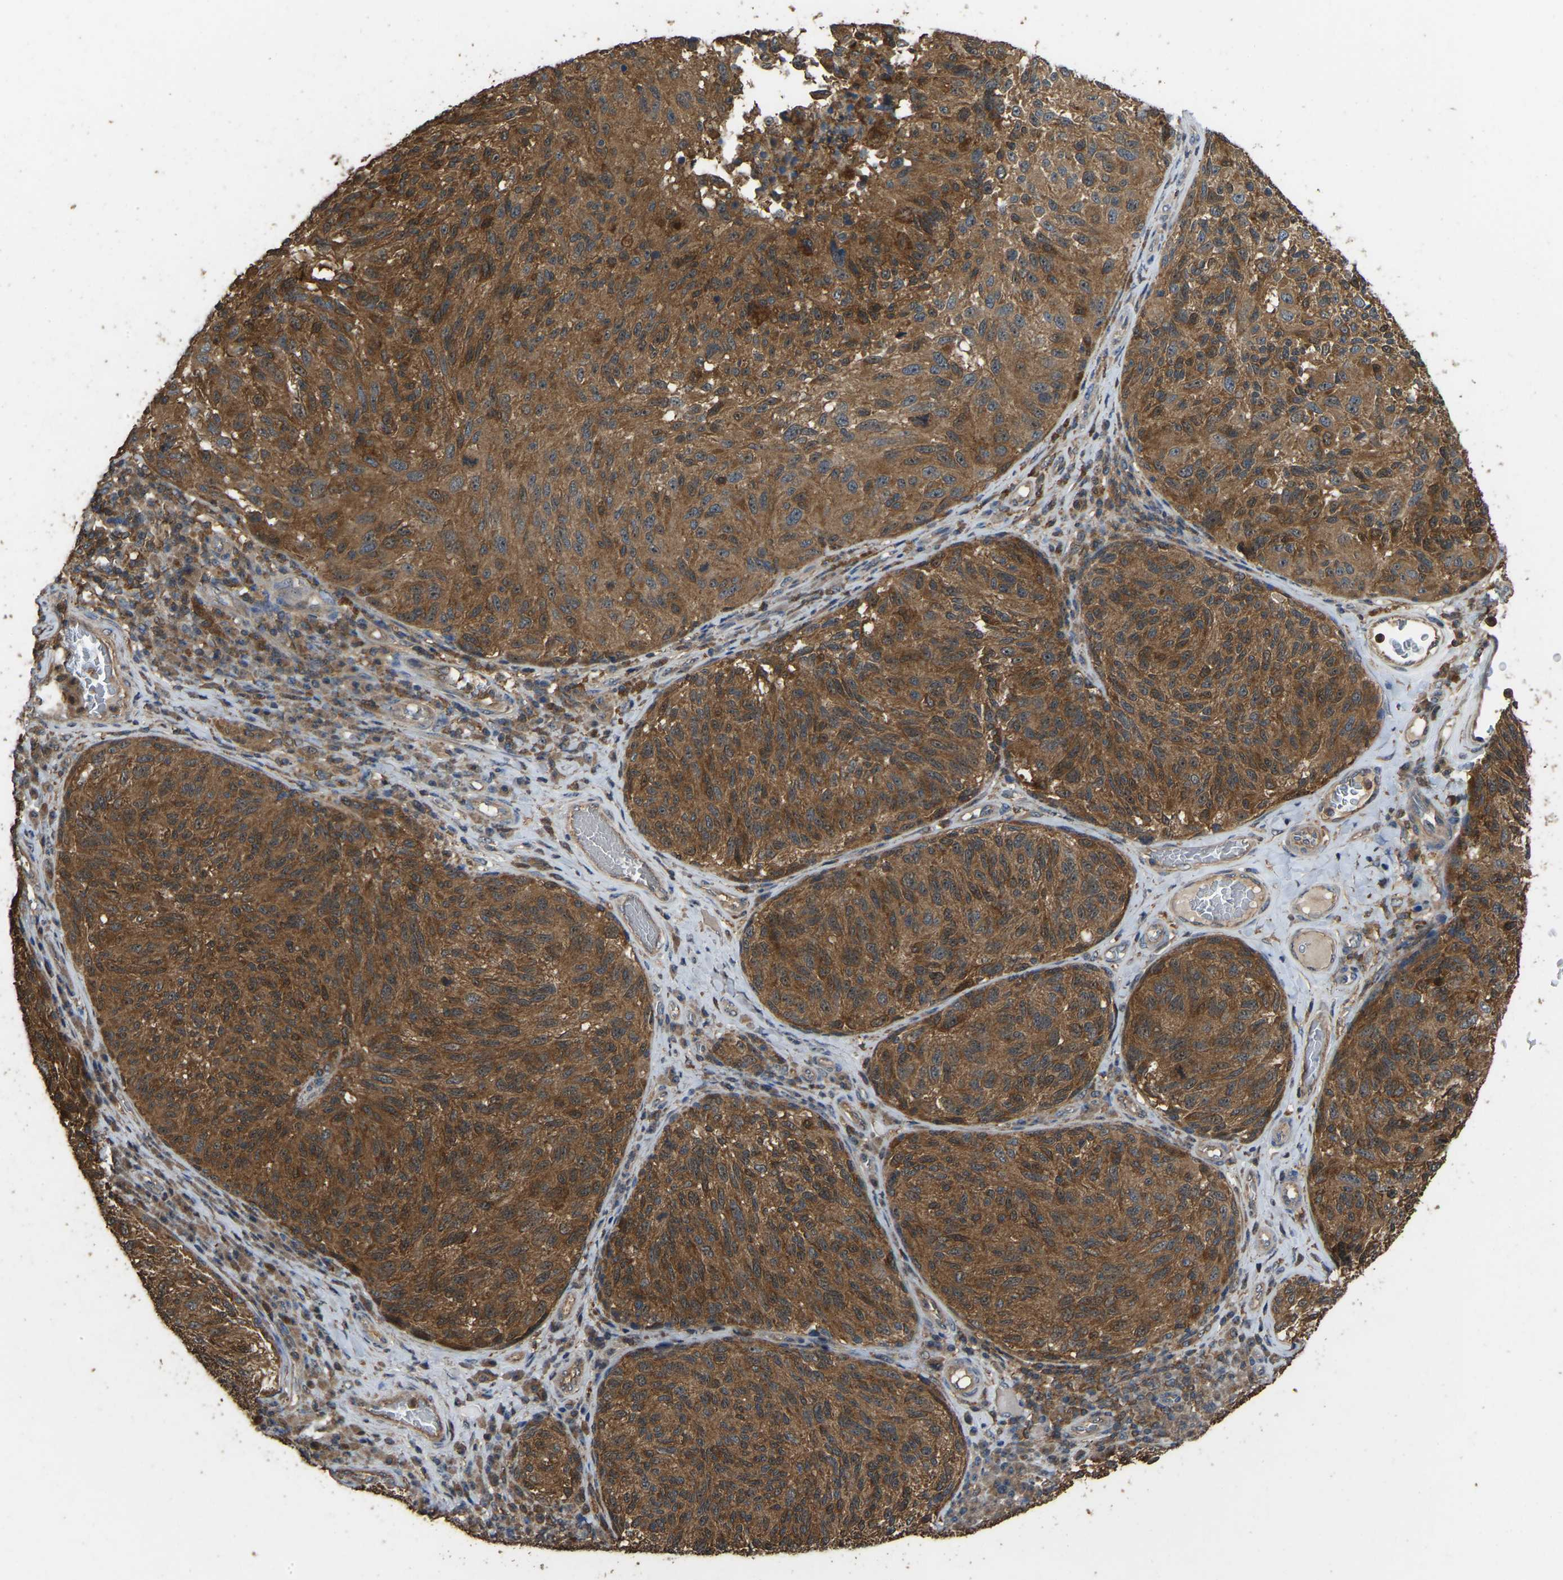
{"staining": {"intensity": "moderate", "quantity": ">75%", "location": "cytoplasmic/membranous"}, "tissue": "melanoma", "cell_type": "Tumor cells", "image_type": "cancer", "snomed": [{"axis": "morphology", "description": "Malignant melanoma, NOS"}, {"axis": "topography", "description": "Skin"}], "caption": "An IHC histopathology image of neoplastic tissue is shown. Protein staining in brown highlights moderate cytoplasmic/membranous positivity in malignant melanoma within tumor cells. The protein is stained brown, and the nuclei are stained in blue (DAB (3,3'-diaminobenzidine) IHC with brightfield microscopy, high magnification).", "gene": "FHIT", "patient": {"sex": "female", "age": 73}}